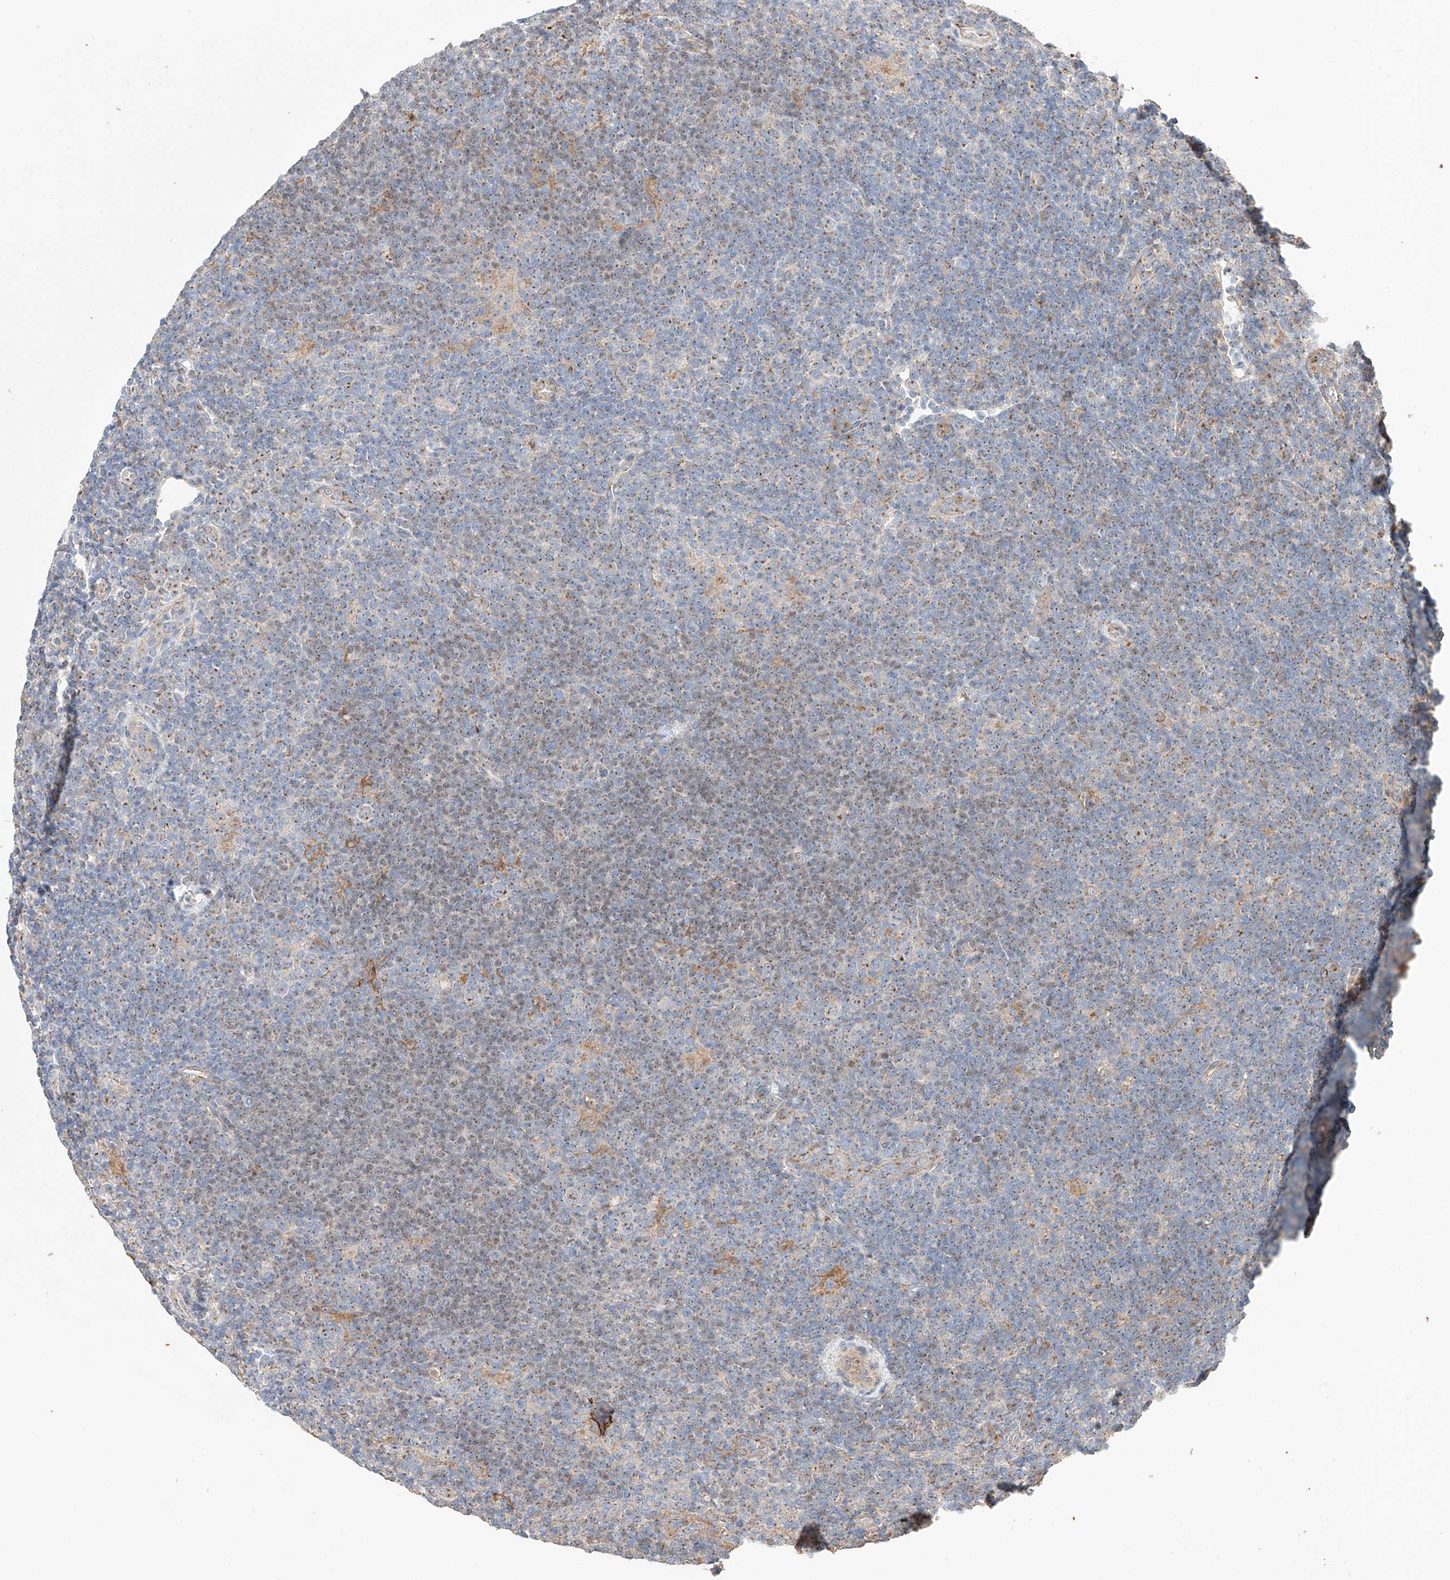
{"staining": {"intensity": "weak", "quantity": "25%-75%", "location": "cytoplasmic/membranous"}, "tissue": "lymphoma", "cell_type": "Tumor cells", "image_type": "cancer", "snomed": [{"axis": "morphology", "description": "Hodgkin's disease, NOS"}, {"axis": "topography", "description": "Lymph node"}], "caption": "Immunohistochemistry (IHC) image of neoplastic tissue: lymphoma stained using immunohistochemistry demonstrates low levels of weak protein expression localized specifically in the cytoplasmic/membranous of tumor cells, appearing as a cytoplasmic/membranous brown color.", "gene": "MOSPD1", "patient": {"sex": "female", "age": 57}}